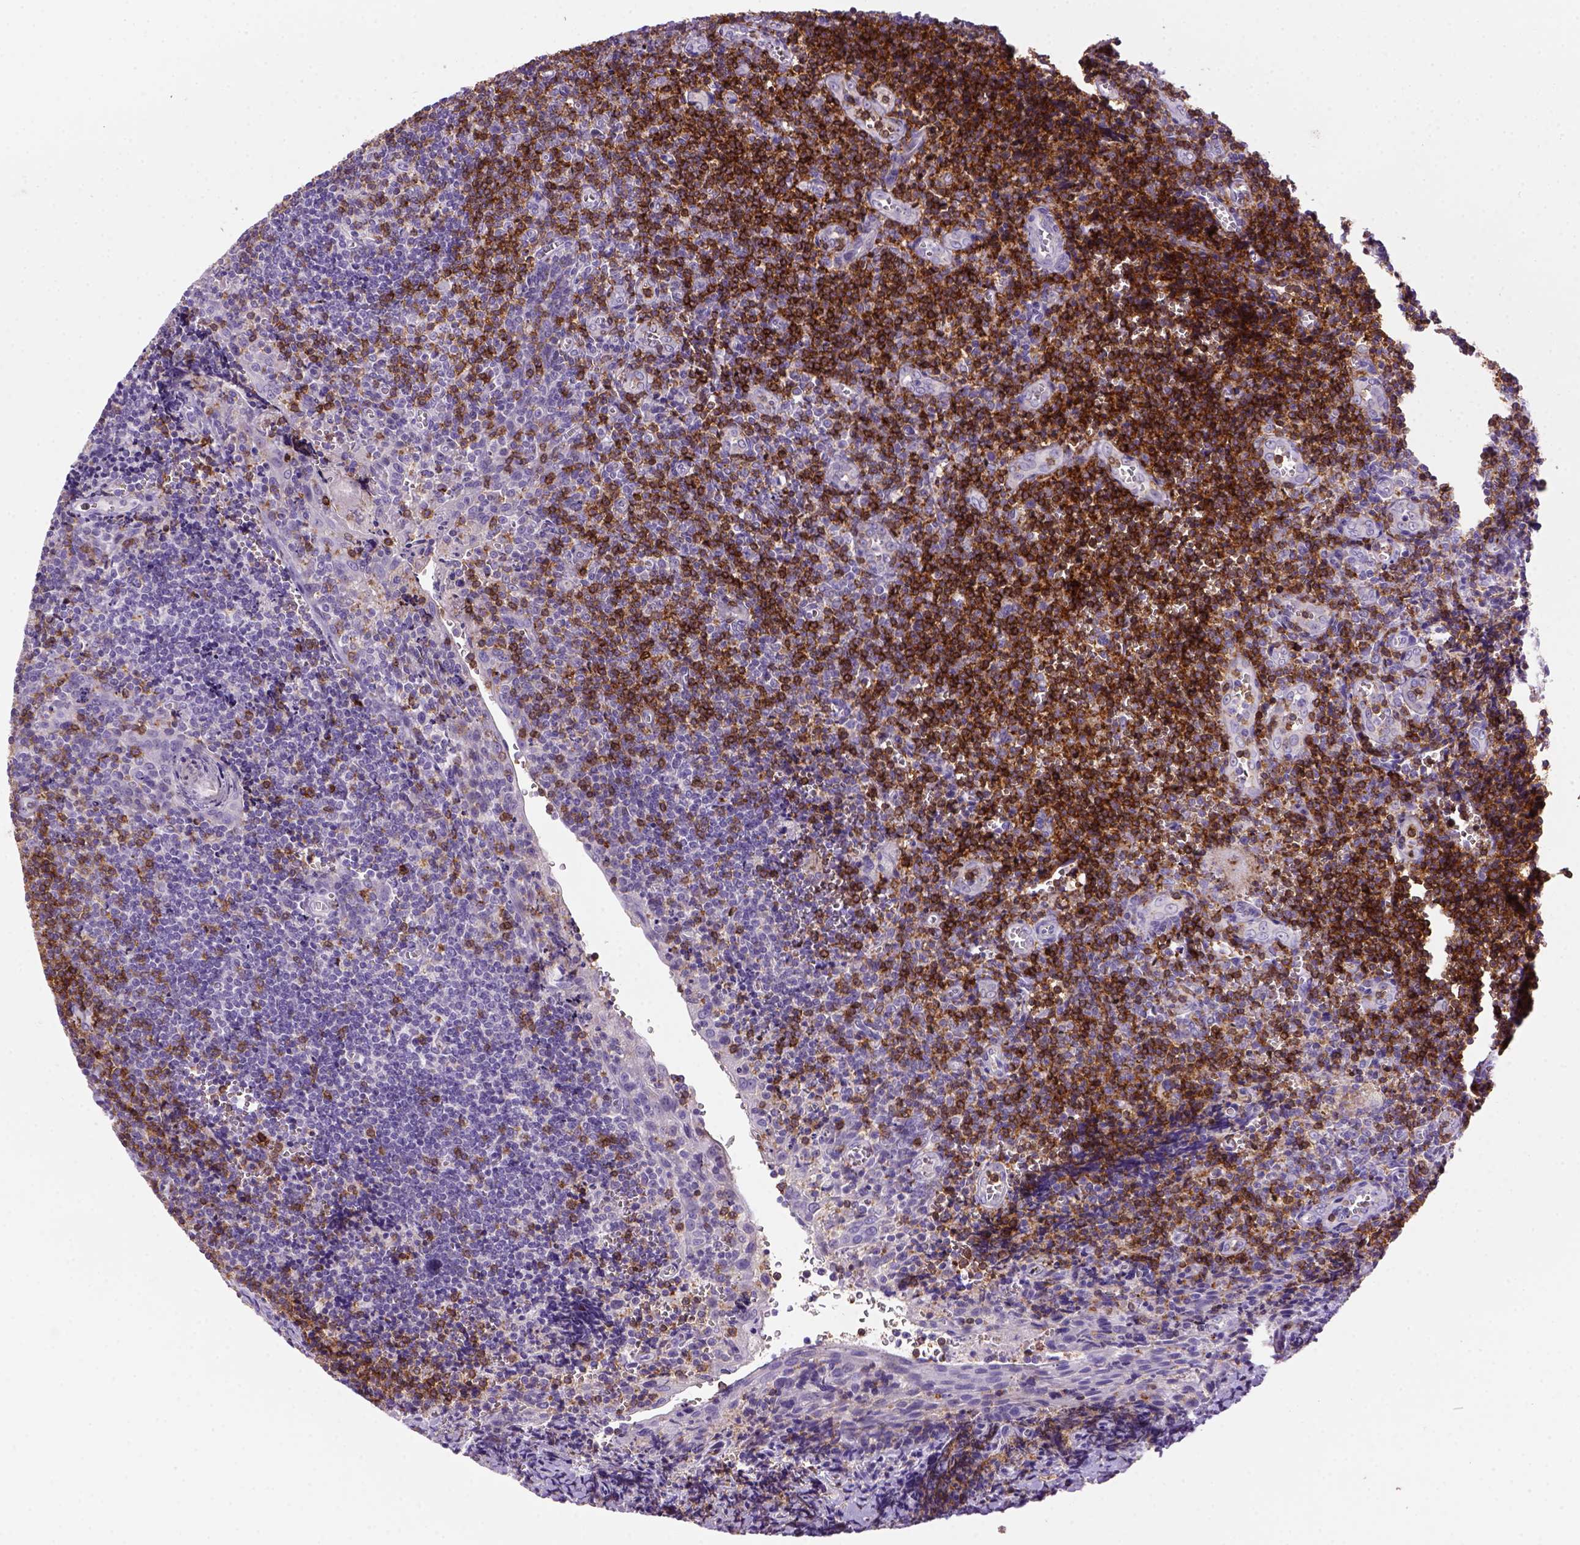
{"staining": {"intensity": "strong", "quantity": "<25%", "location": "cytoplasmic/membranous"}, "tissue": "tonsil", "cell_type": "Germinal center cells", "image_type": "normal", "snomed": [{"axis": "morphology", "description": "Normal tissue, NOS"}, {"axis": "morphology", "description": "Inflammation, NOS"}, {"axis": "topography", "description": "Tonsil"}], "caption": "Immunohistochemistry (IHC) of unremarkable human tonsil reveals medium levels of strong cytoplasmic/membranous staining in approximately <25% of germinal center cells.", "gene": "CD3E", "patient": {"sex": "female", "age": 31}}